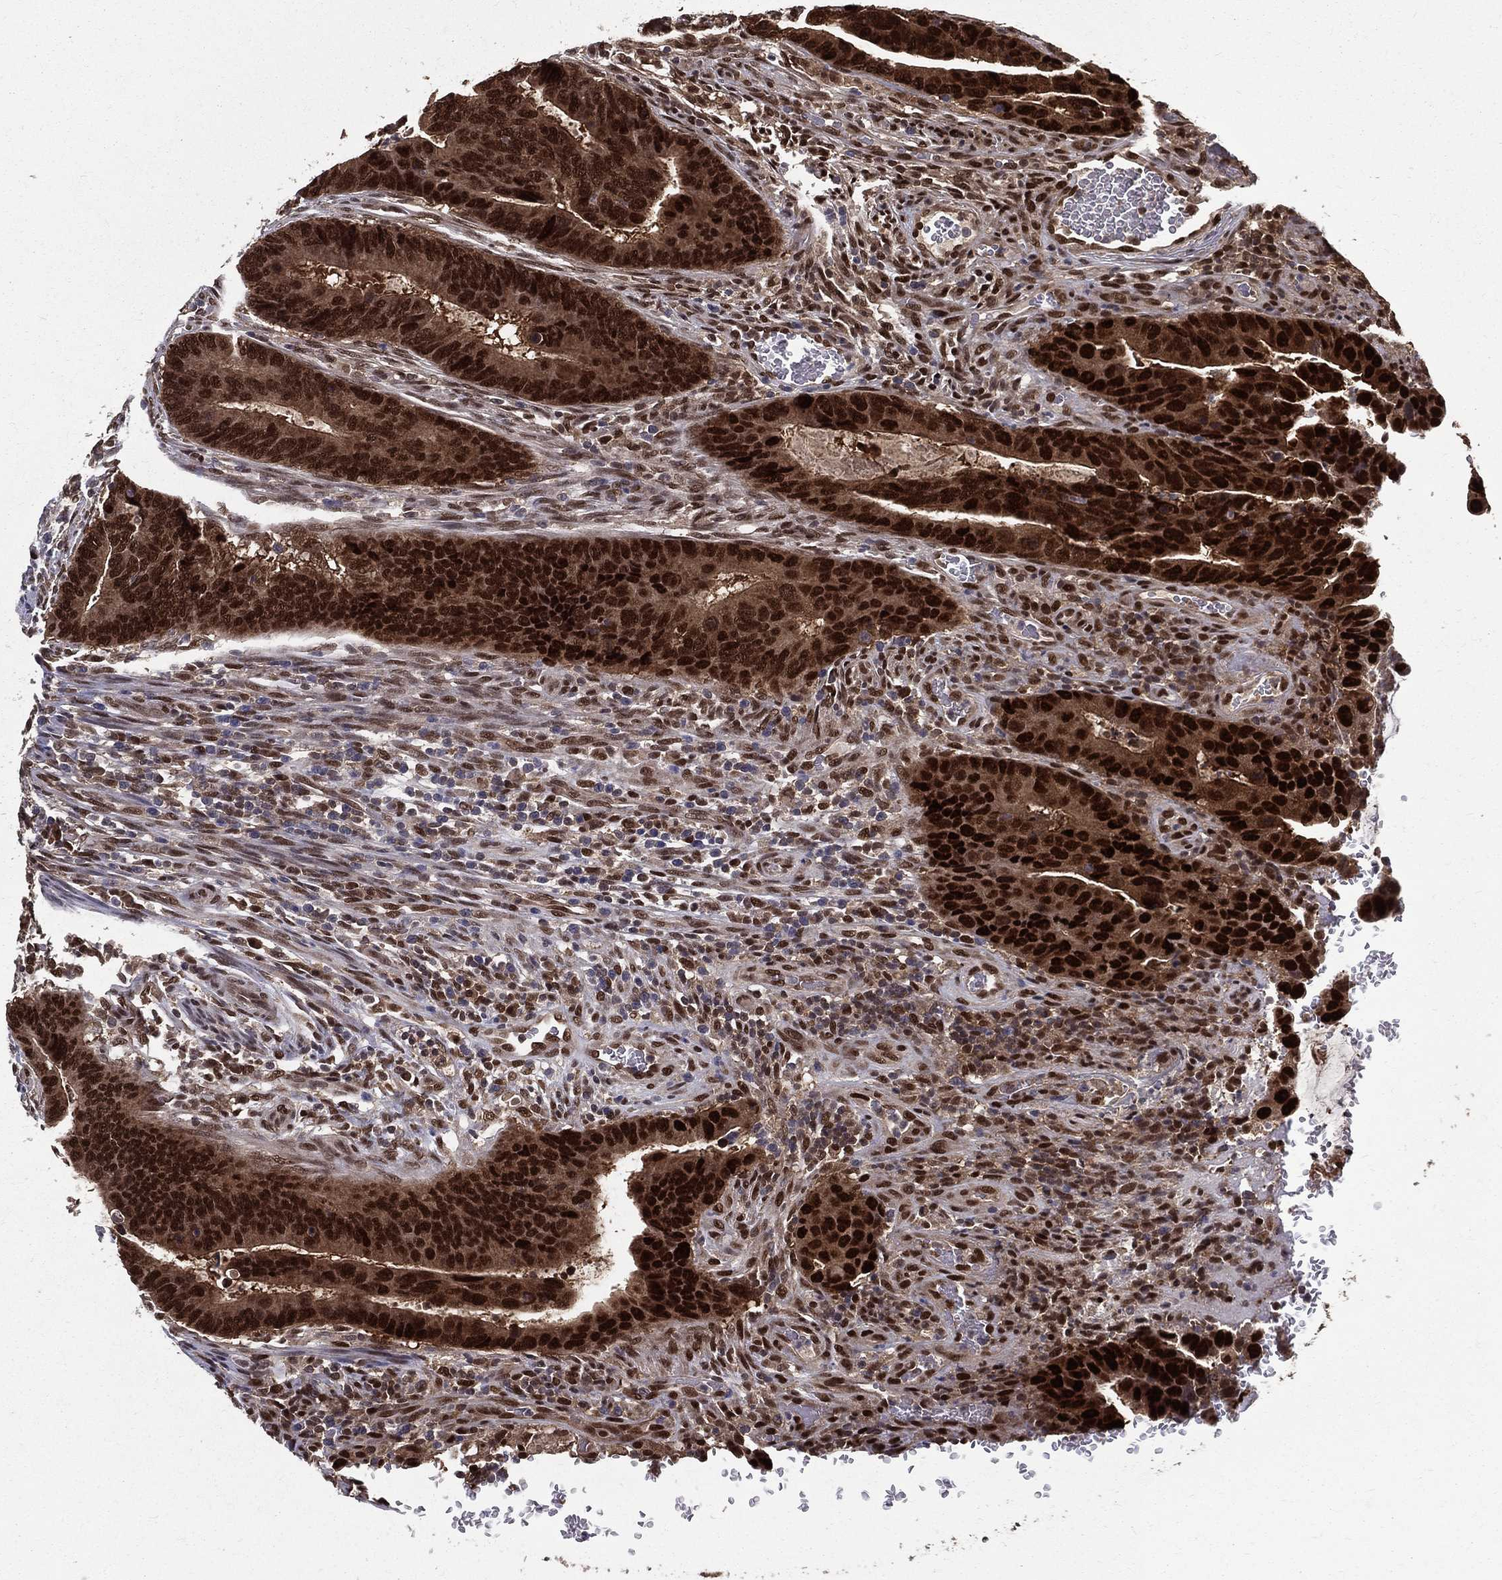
{"staining": {"intensity": "strong", "quantity": ">75%", "location": "cytoplasmic/membranous,nuclear"}, "tissue": "colorectal cancer", "cell_type": "Tumor cells", "image_type": "cancer", "snomed": [{"axis": "morphology", "description": "Adenocarcinoma, NOS"}, {"axis": "topography", "description": "Colon"}], "caption": "A micrograph of human colorectal adenocarcinoma stained for a protein shows strong cytoplasmic/membranous and nuclear brown staining in tumor cells. (IHC, brightfield microscopy, high magnification).", "gene": "CARM1", "patient": {"sex": "female", "age": 56}}